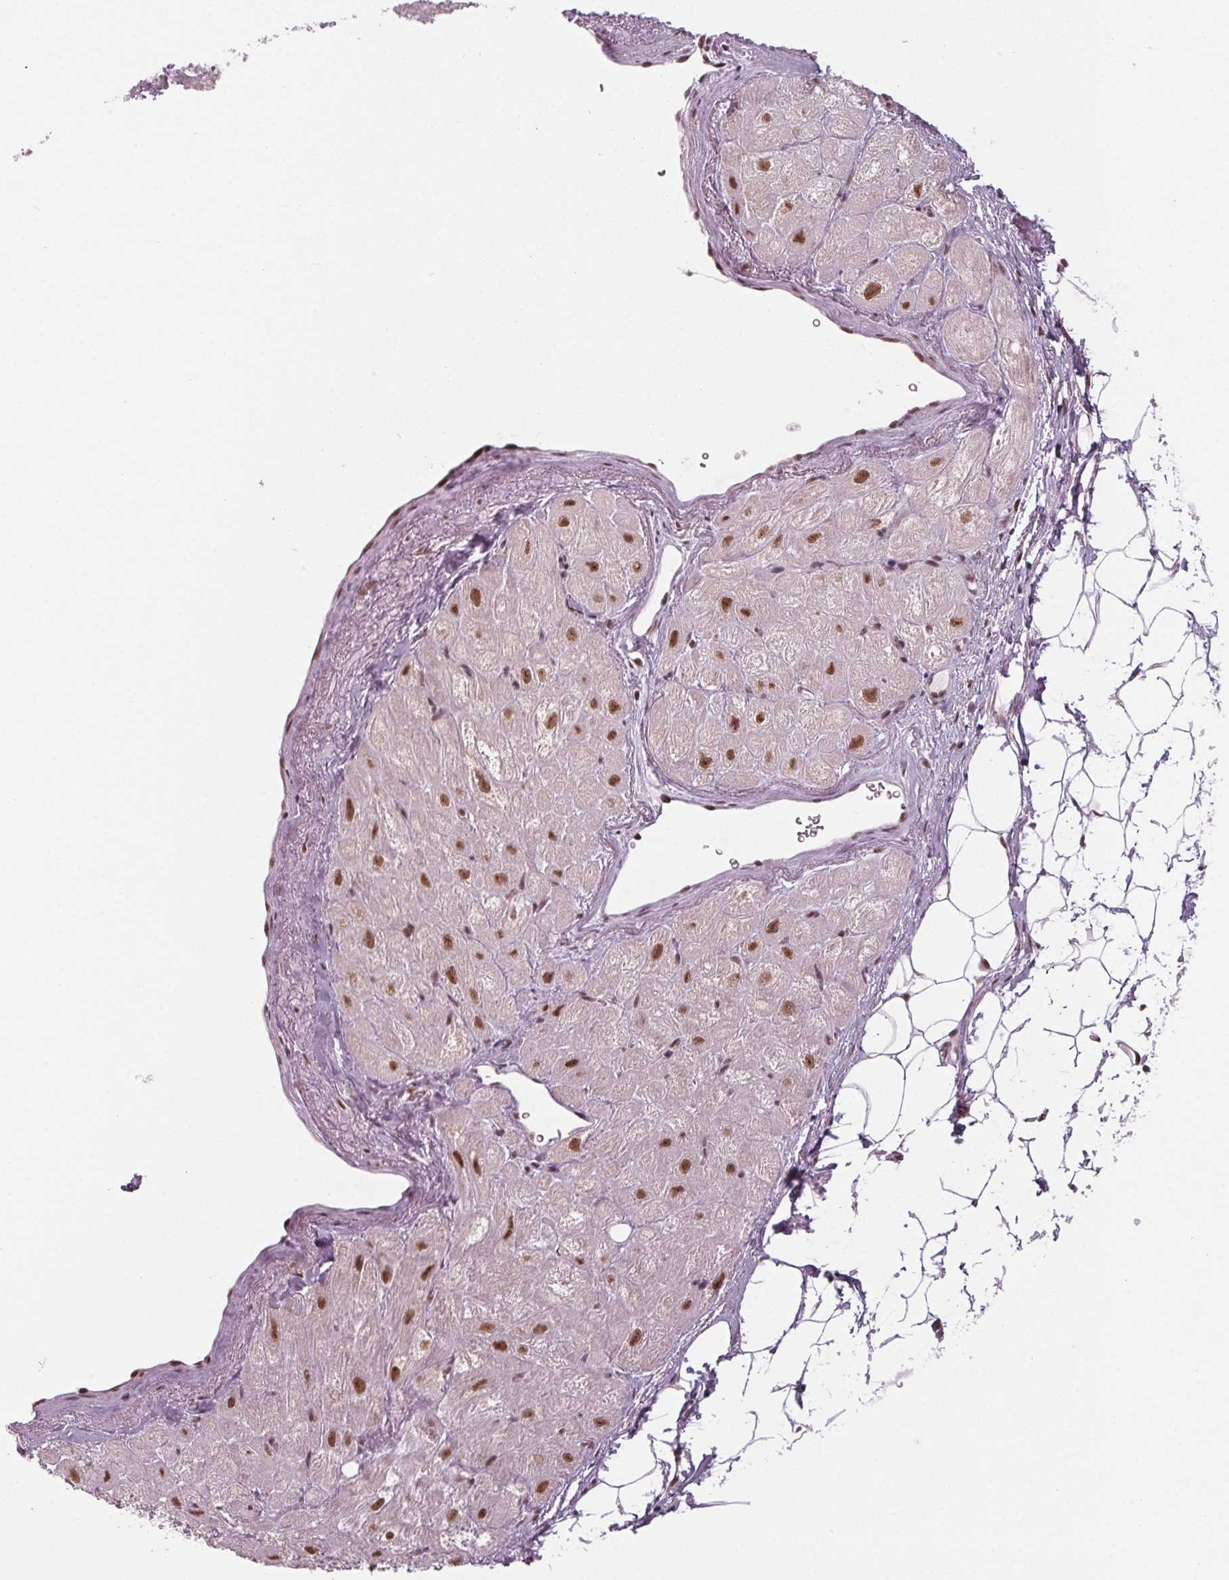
{"staining": {"intensity": "moderate", "quantity": "<25%", "location": "nuclear"}, "tissue": "heart muscle", "cell_type": "Cardiomyocytes", "image_type": "normal", "snomed": [{"axis": "morphology", "description": "Normal tissue, NOS"}, {"axis": "topography", "description": "Heart"}], "caption": "Protein expression analysis of benign heart muscle exhibits moderate nuclear expression in approximately <25% of cardiomyocytes. (Brightfield microscopy of DAB IHC at high magnification).", "gene": "DDX41", "patient": {"sex": "female", "age": 69}}